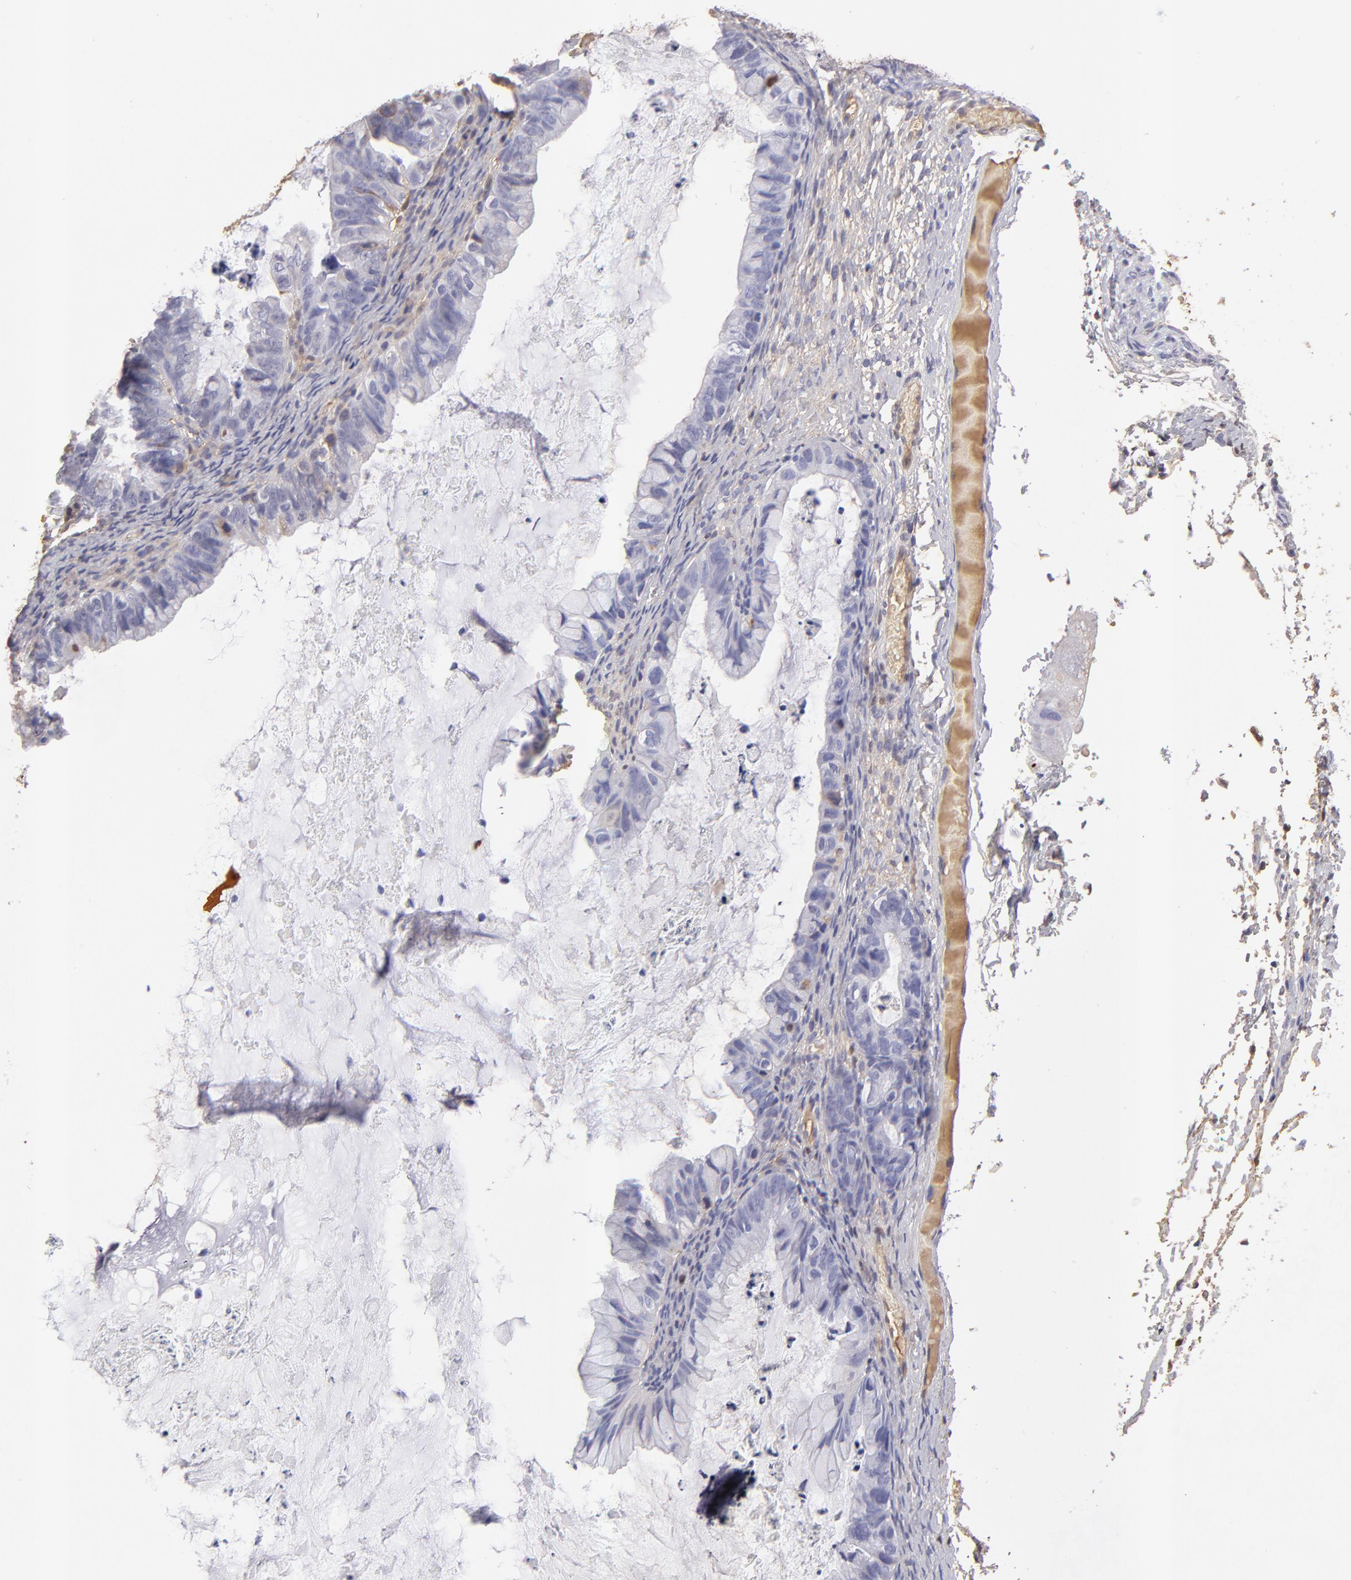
{"staining": {"intensity": "negative", "quantity": "none", "location": "none"}, "tissue": "ovarian cancer", "cell_type": "Tumor cells", "image_type": "cancer", "snomed": [{"axis": "morphology", "description": "Cystadenocarcinoma, mucinous, NOS"}, {"axis": "topography", "description": "Ovary"}], "caption": "Ovarian cancer was stained to show a protein in brown. There is no significant positivity in tumor cells. (DAB immunohistochemistry with hematoxylin counter stain).", "gene": "ABCC4", "patient": {"sex": "female", "age": 36}}